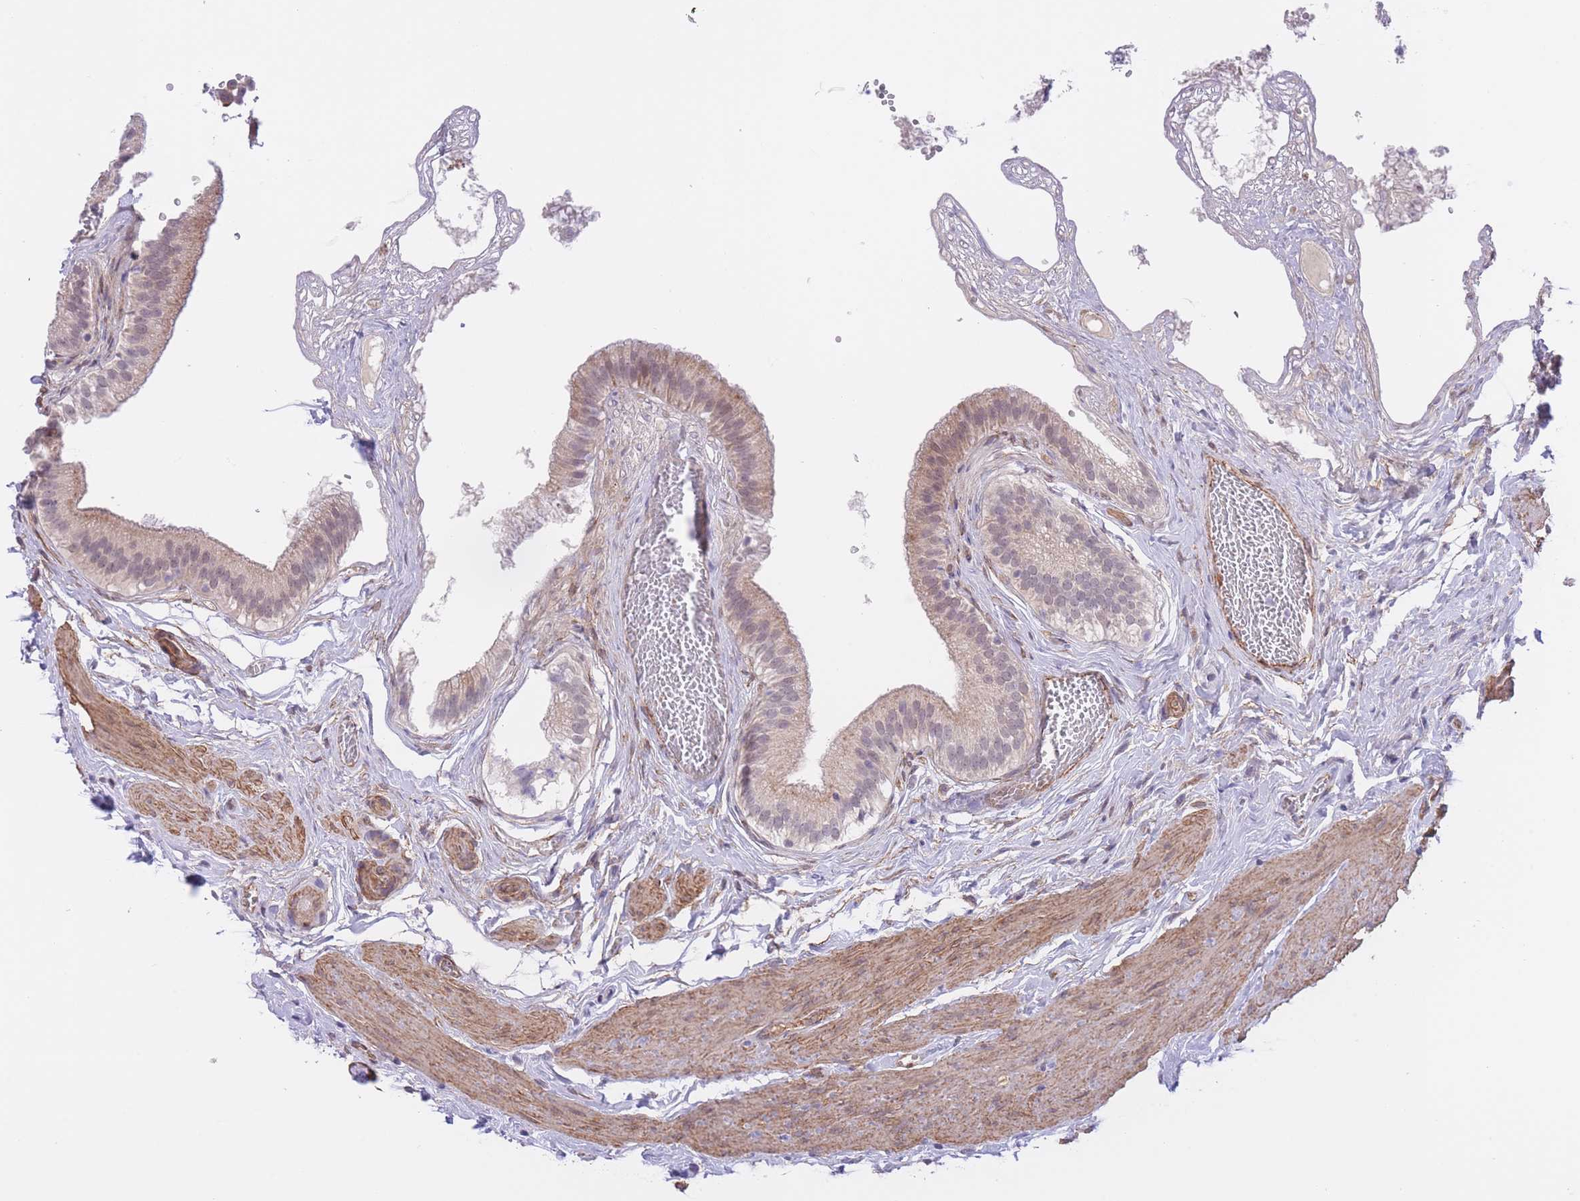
{"staining": {"intensity": "moderate", "quantity": "25%-75%", "location": "cytoplasmic/membranous"}, "tissue": "gallbladder", "cell_type": "Glandular cells", "image_type": "normal", "snomed": [{"axis": "morphology", "description": "Normal tissue, NOS"}, {"axis": "topography", "description": "Gallbladder"}], "caption": "Immunohistochemistry (IHC) histopathology image of unremarkable human gallbladder stained for a protein (brown), which displays medium levels of moderate cytoplasmic/membranous expression in approximately 25%-75% of glandular cells.", "gene": "QTRT1", "patient": {"sex": "female", "age": 54}}